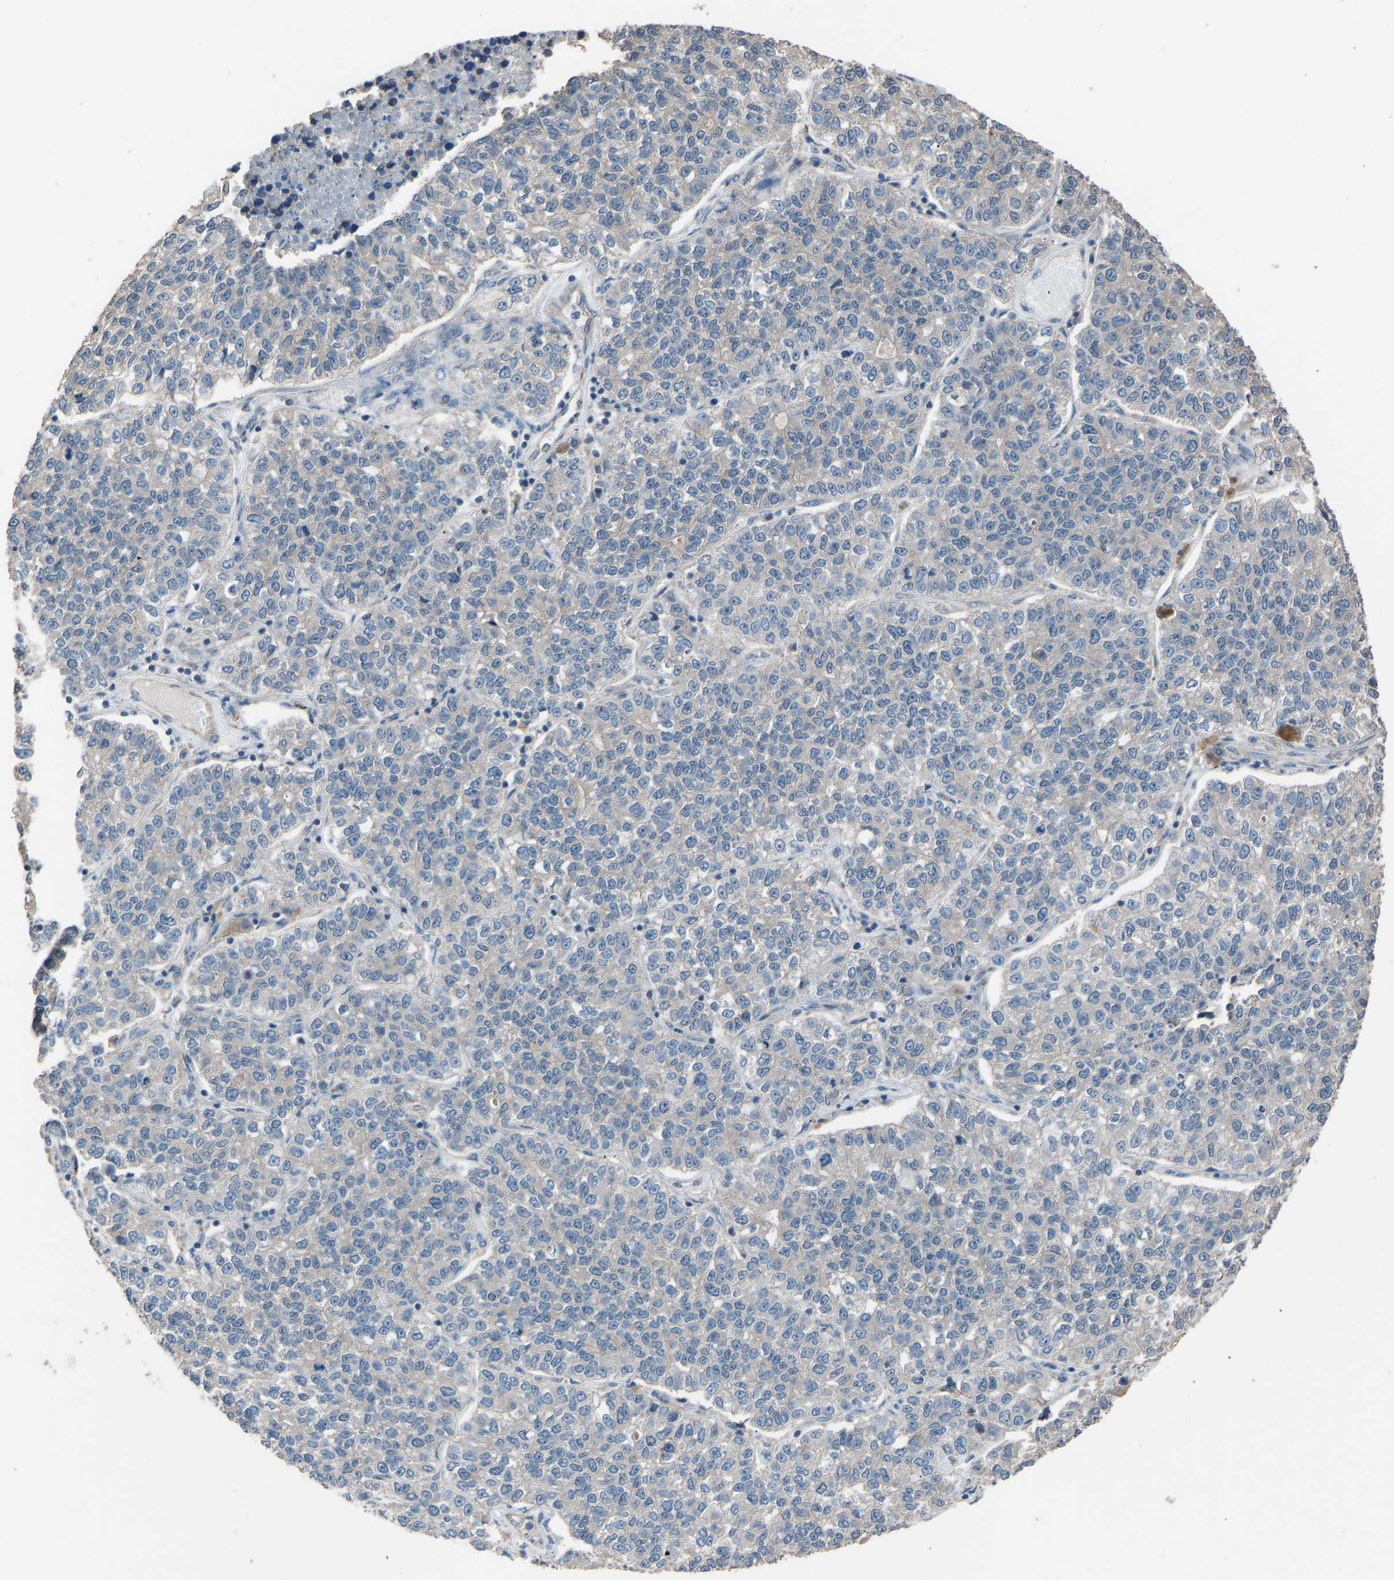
{"staining": {"intensity": "negative", "quantity": "none", "location": "none"}, "tissue": "lung cancer", "cell_type": "Tumor cells", "image_type": "cancer", "snomed": [{"axis": "morphology", "description": "Adenocarcinoma, NOS"}, {"axis": "topography", "description": "Lung"}], "caption": "There is no significant positivity in tumor cells of lung adenocarcinoma. (DAB IHC with hematoxylin counter stain).", "gene": "SLC43A1", "patient": {"sex": "male", "age": 49}}